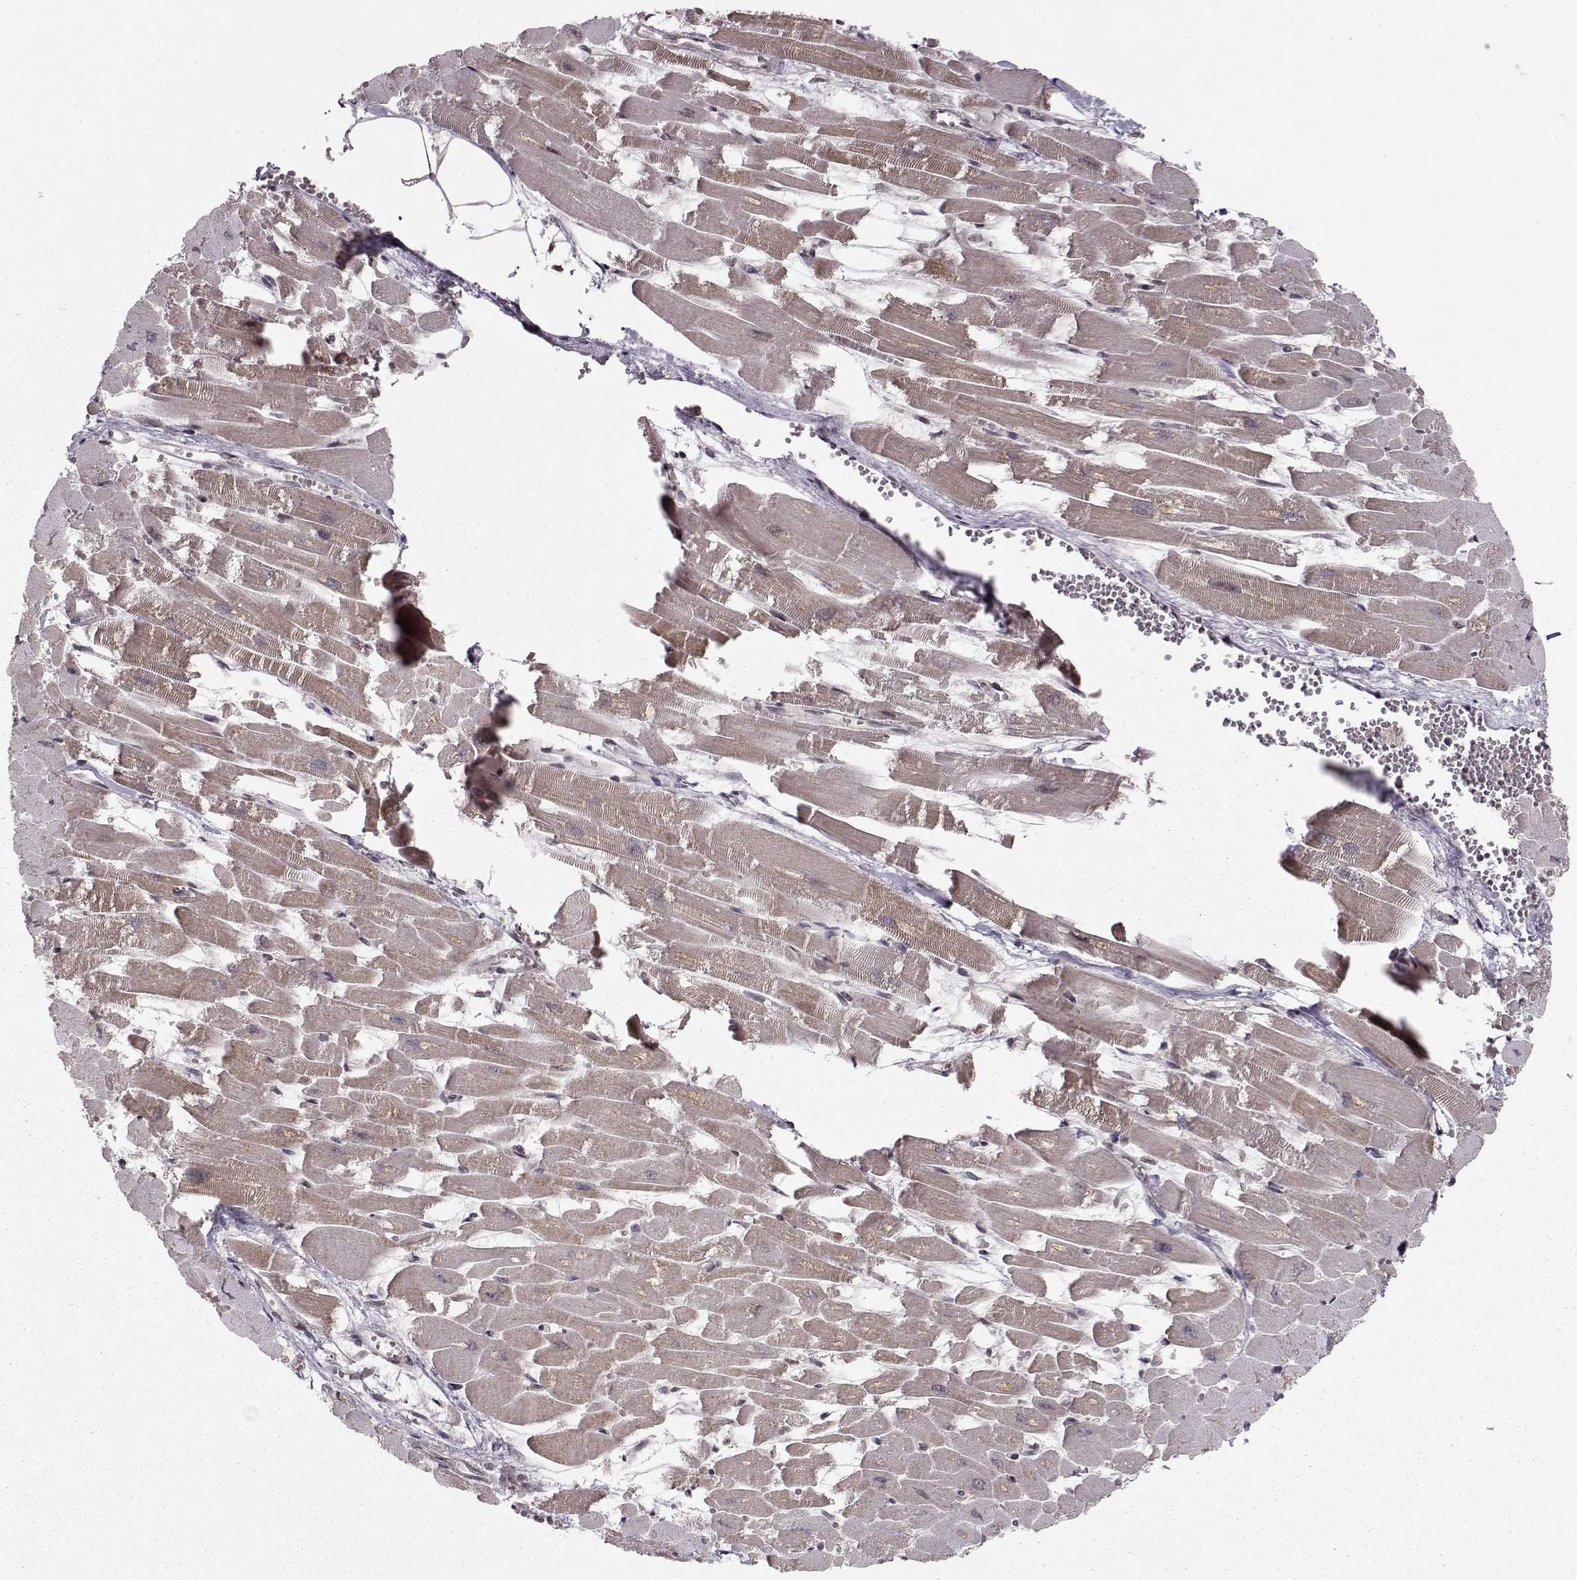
{"staining": {"intensity": "weak", "quantity": "25%-75%", "location": "cytoplasmic/membranous"}, "tissue": "heart muscle", "cell_type": "Cardiomyocytes", "image_type": "normal", "snomed": [{"axis": "morphology", "description": "Normal tissue, NOS"}, {"axis": "topography", "description": "Heart"}], "caption": "High-power microscopy captured an IHC image of benign heart muscle, revealing weak cytoplasmic/membranous staining in approximately 25%-75% of cardiomyocytes.", "gene": "RAI1", "patient": {"sex": "female", "age": 52}}